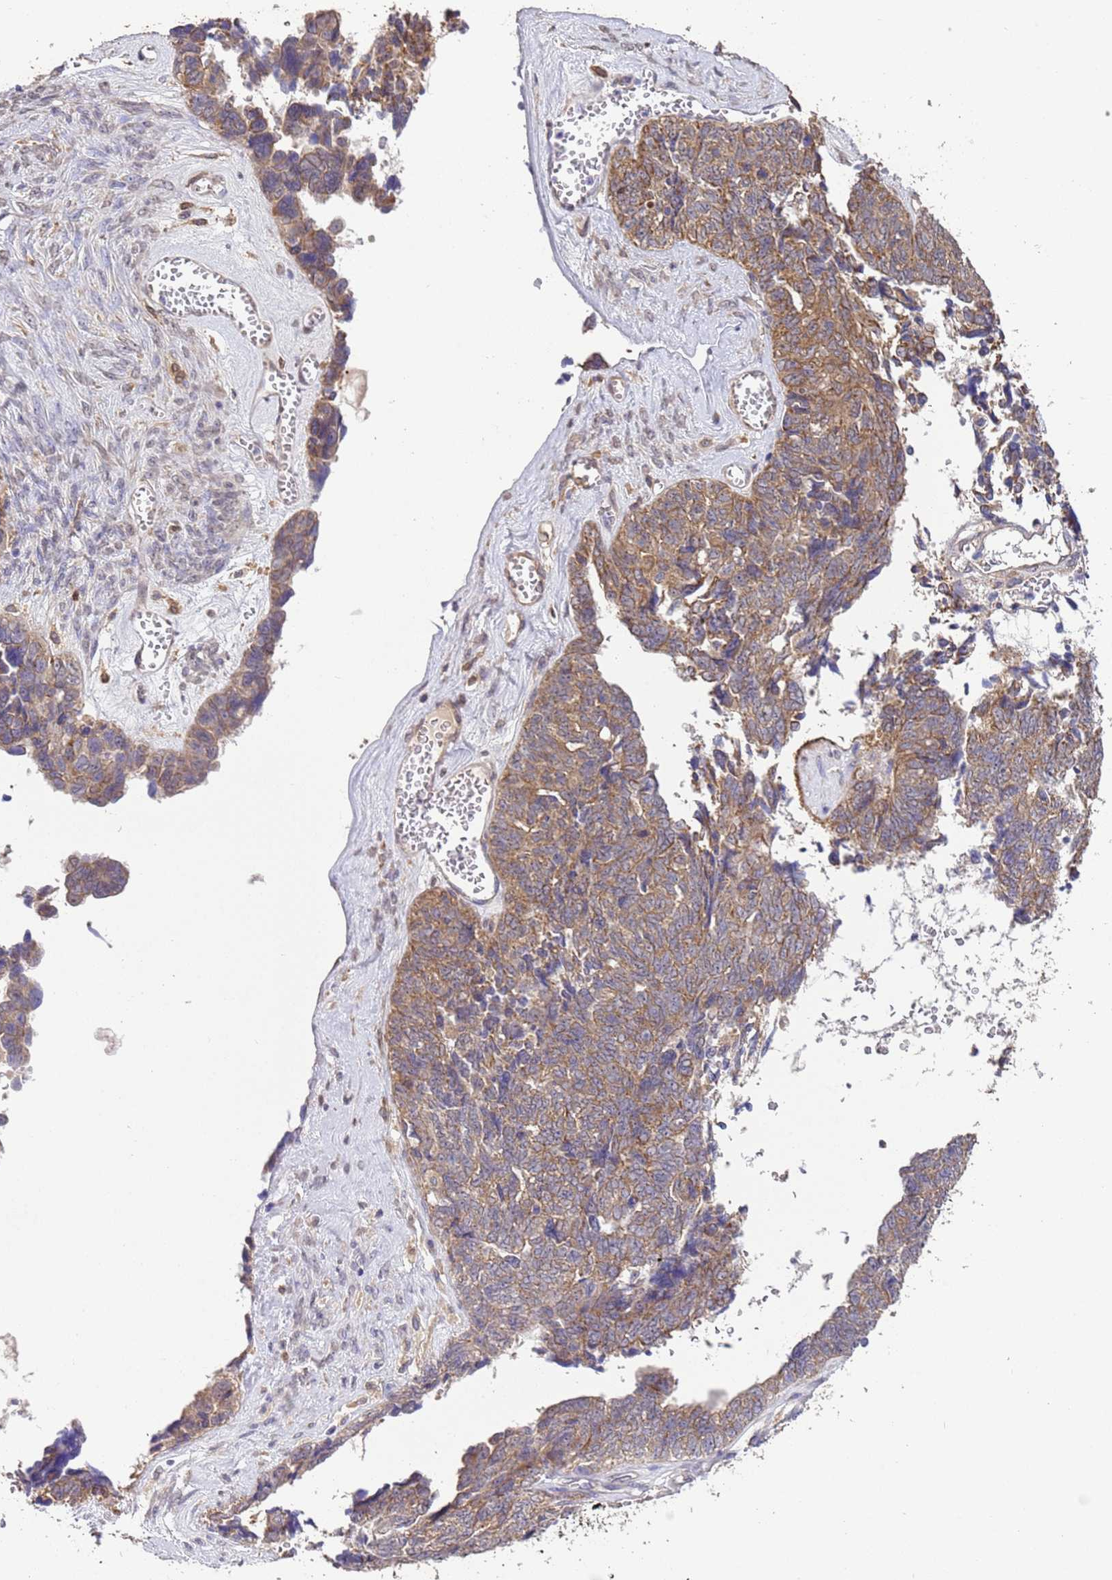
{"staining": {"intensity": "moderate", "quantity": ">75%", "location": "cytoplasmic/membranous"}, "tissue": "ovarian cancer", "cell_type": "Tumor cells", "image_type": "cancer", "snomed": [{"axis": "morphology", "description": "Cystadenocarcinoma, serous, NOS"}, {"axis": "topography", "description": "Ovary"}], "caption": "Serous cystadenocarcinoma (ovarian) stained for a protein reveals moderate cytoplasmic/membranous positivity in tumor cells.", "gene": "NPHP1", "patient": {"sex": "female", "age": 79}}